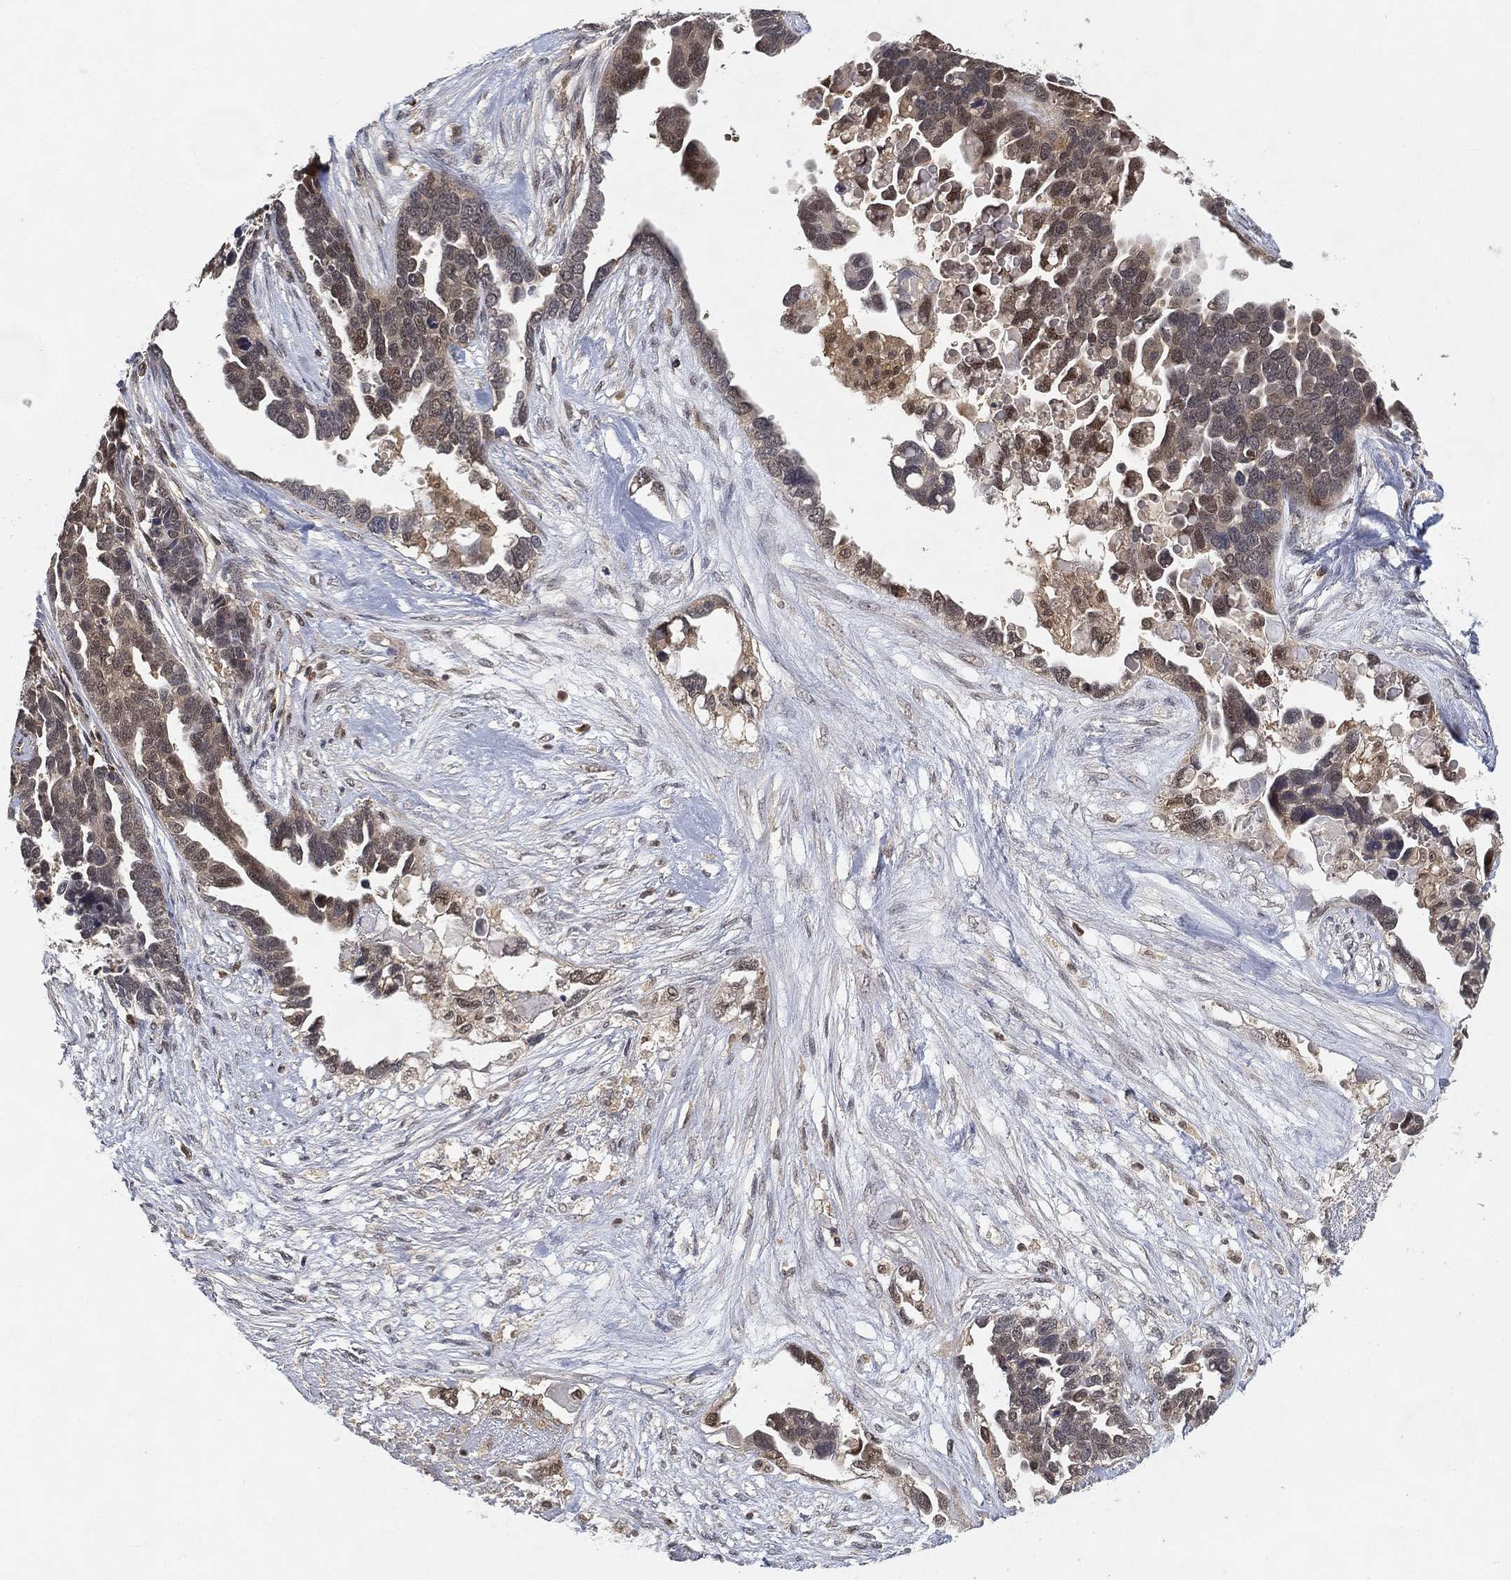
{"staining": {"intensity": "negative", "quantity": "none", "location": "none"}, "tissue": "ovarian cancer", "cell_type": "Tumor cells", "image_type": "cancer", "snomed": [{"axis": "morphology", "description": "Cystadenocarcinoma, serous, NOS"}, {"axis": "topography", "description": "Ovary"}], "caption": "Tumor cells are negative for brown protein staining in ovarian serous cystadenocarcinoma.", "gene": "WDR26", "patient": {"sex": "female", "age": 54}}